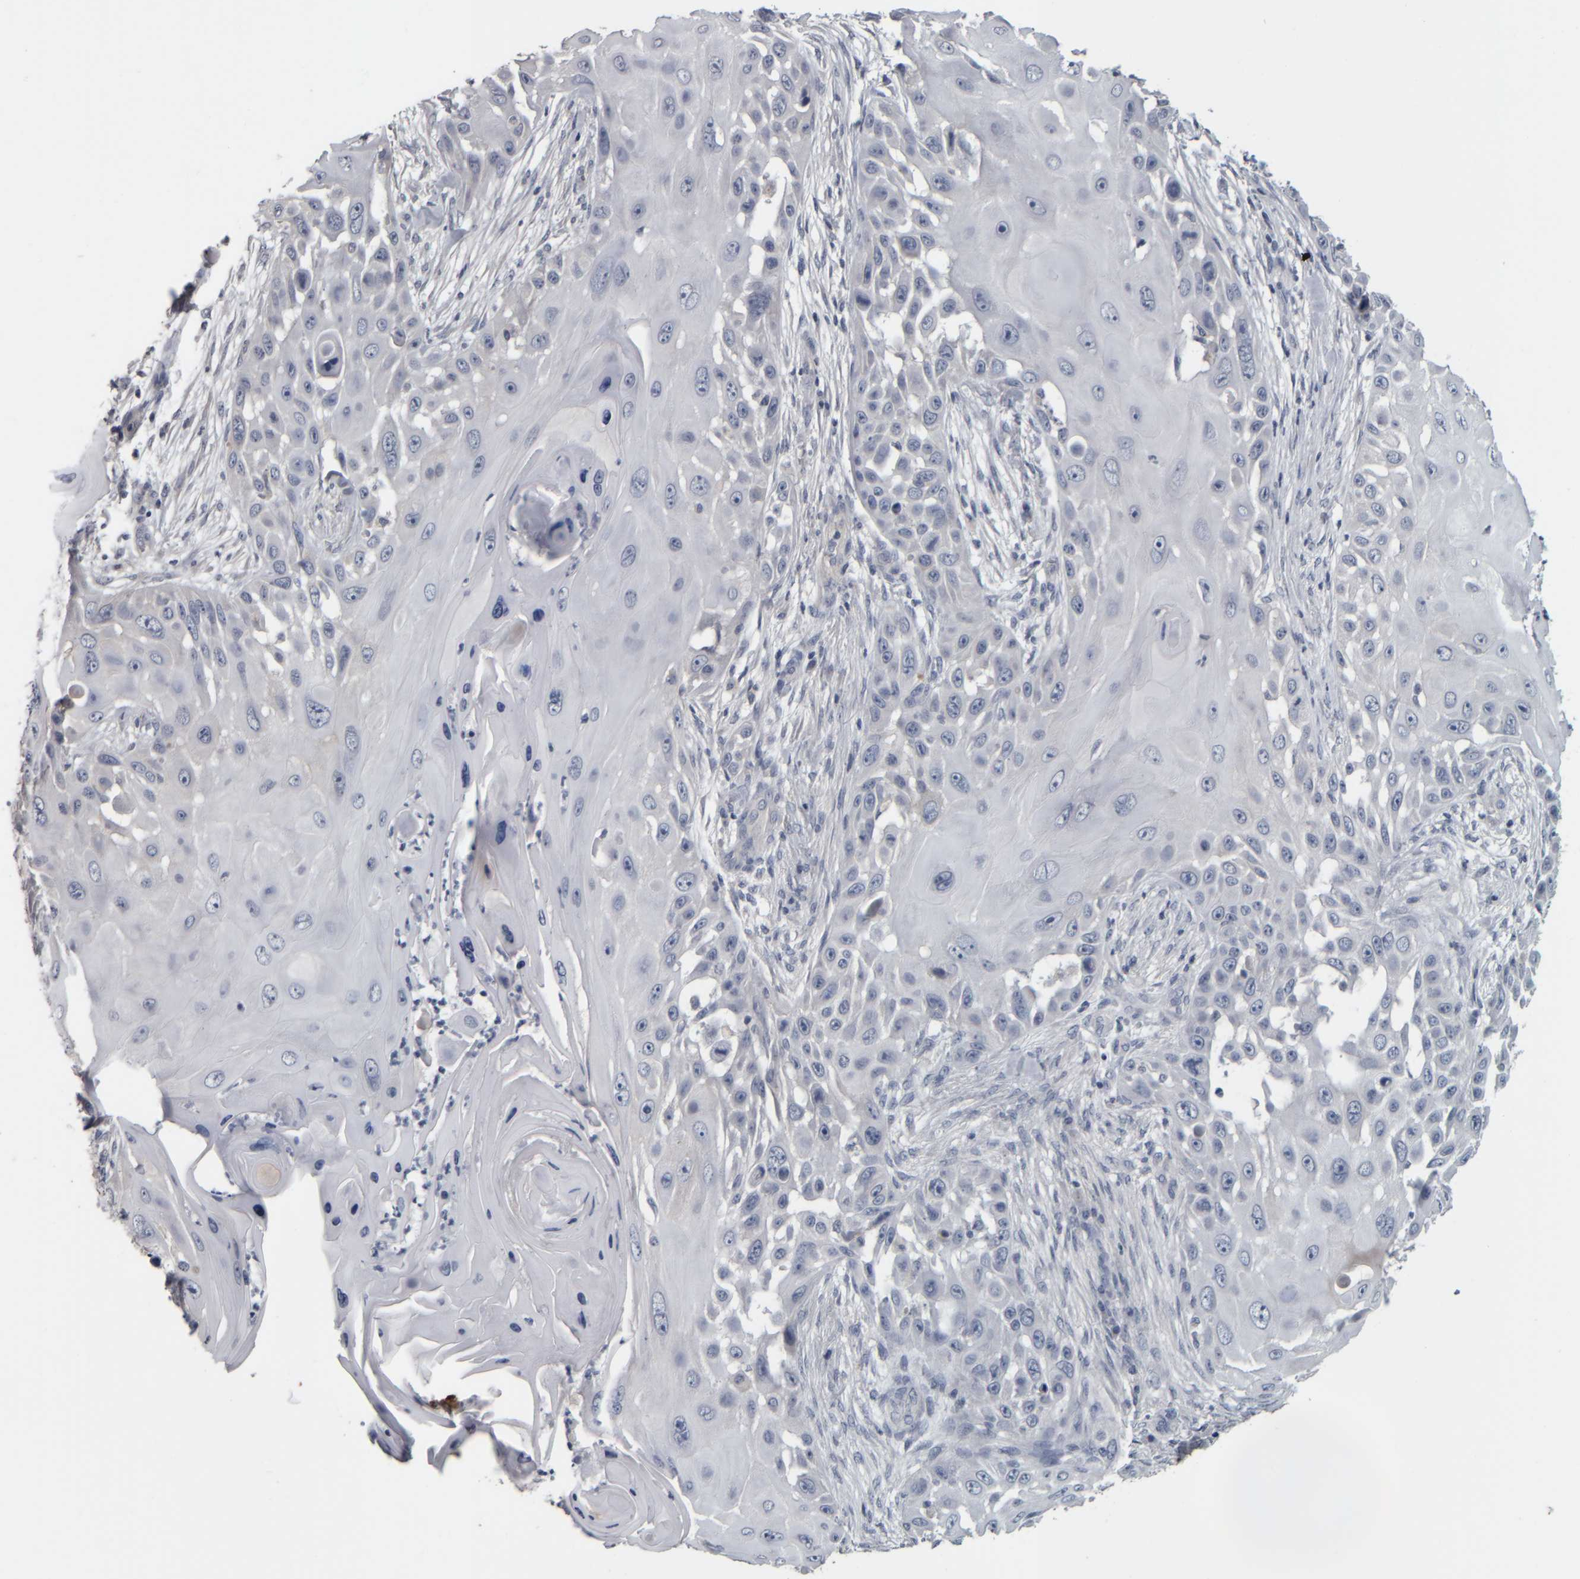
{"staining": {"intensity": "negative", "quantity": "none", "location": "none"}, "tissue": "skin cancer", "cell_type": "Tumor cells", "image_type": "cancer", "snomed": [{"axis": "morphology", "description": "Squamous cell carcinoma, NOS"}, {"axis": "topography", "description": "Skin"}], "caption": "There is no significant staining in tumor cells of skin cancer (squamous cell carcinoma).", "gene": "CAVIN4", "patient": {"sex": "female", "age": 44}}